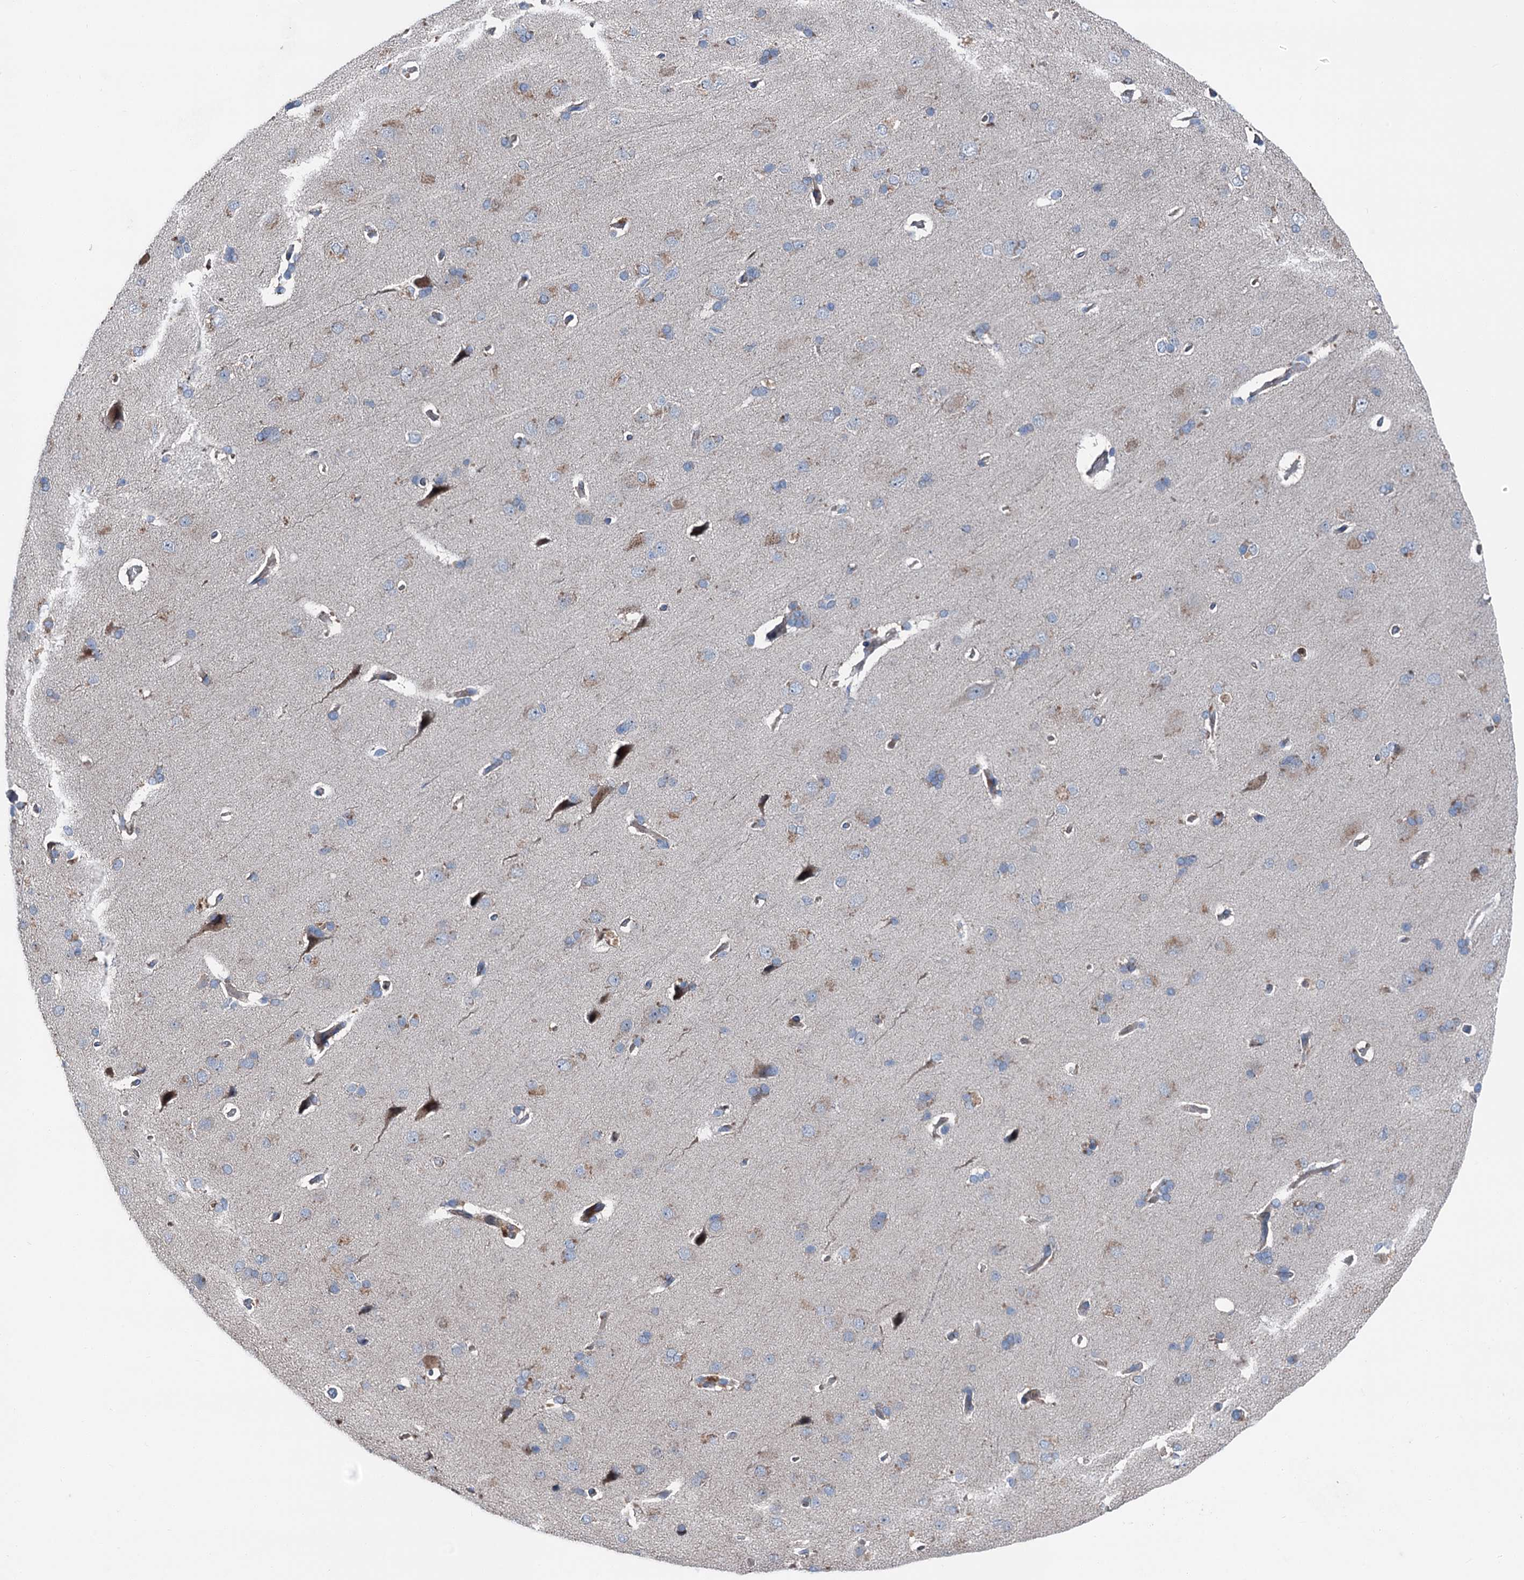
{"staining": {"intensity": "moderate", "quantity": "<25%", "location": "cytoplasmic/membranous"}, "tissue": "cerebral cortex", "cell_type": "Endothelial cells", "image_type": "normal", "snomed": [{"axis": "morphology", "description": "Normal tissue, NOS"}, {"axis": "topography", "description": "Cerebral cortex"}], "caption": "Benign cerebral cortex displays moderate cytoplasmic/membranous expression in approximately <25% of endothelial cells.", "gene": "RUFY1", "patient": {"sex": "male", "age": 62}}